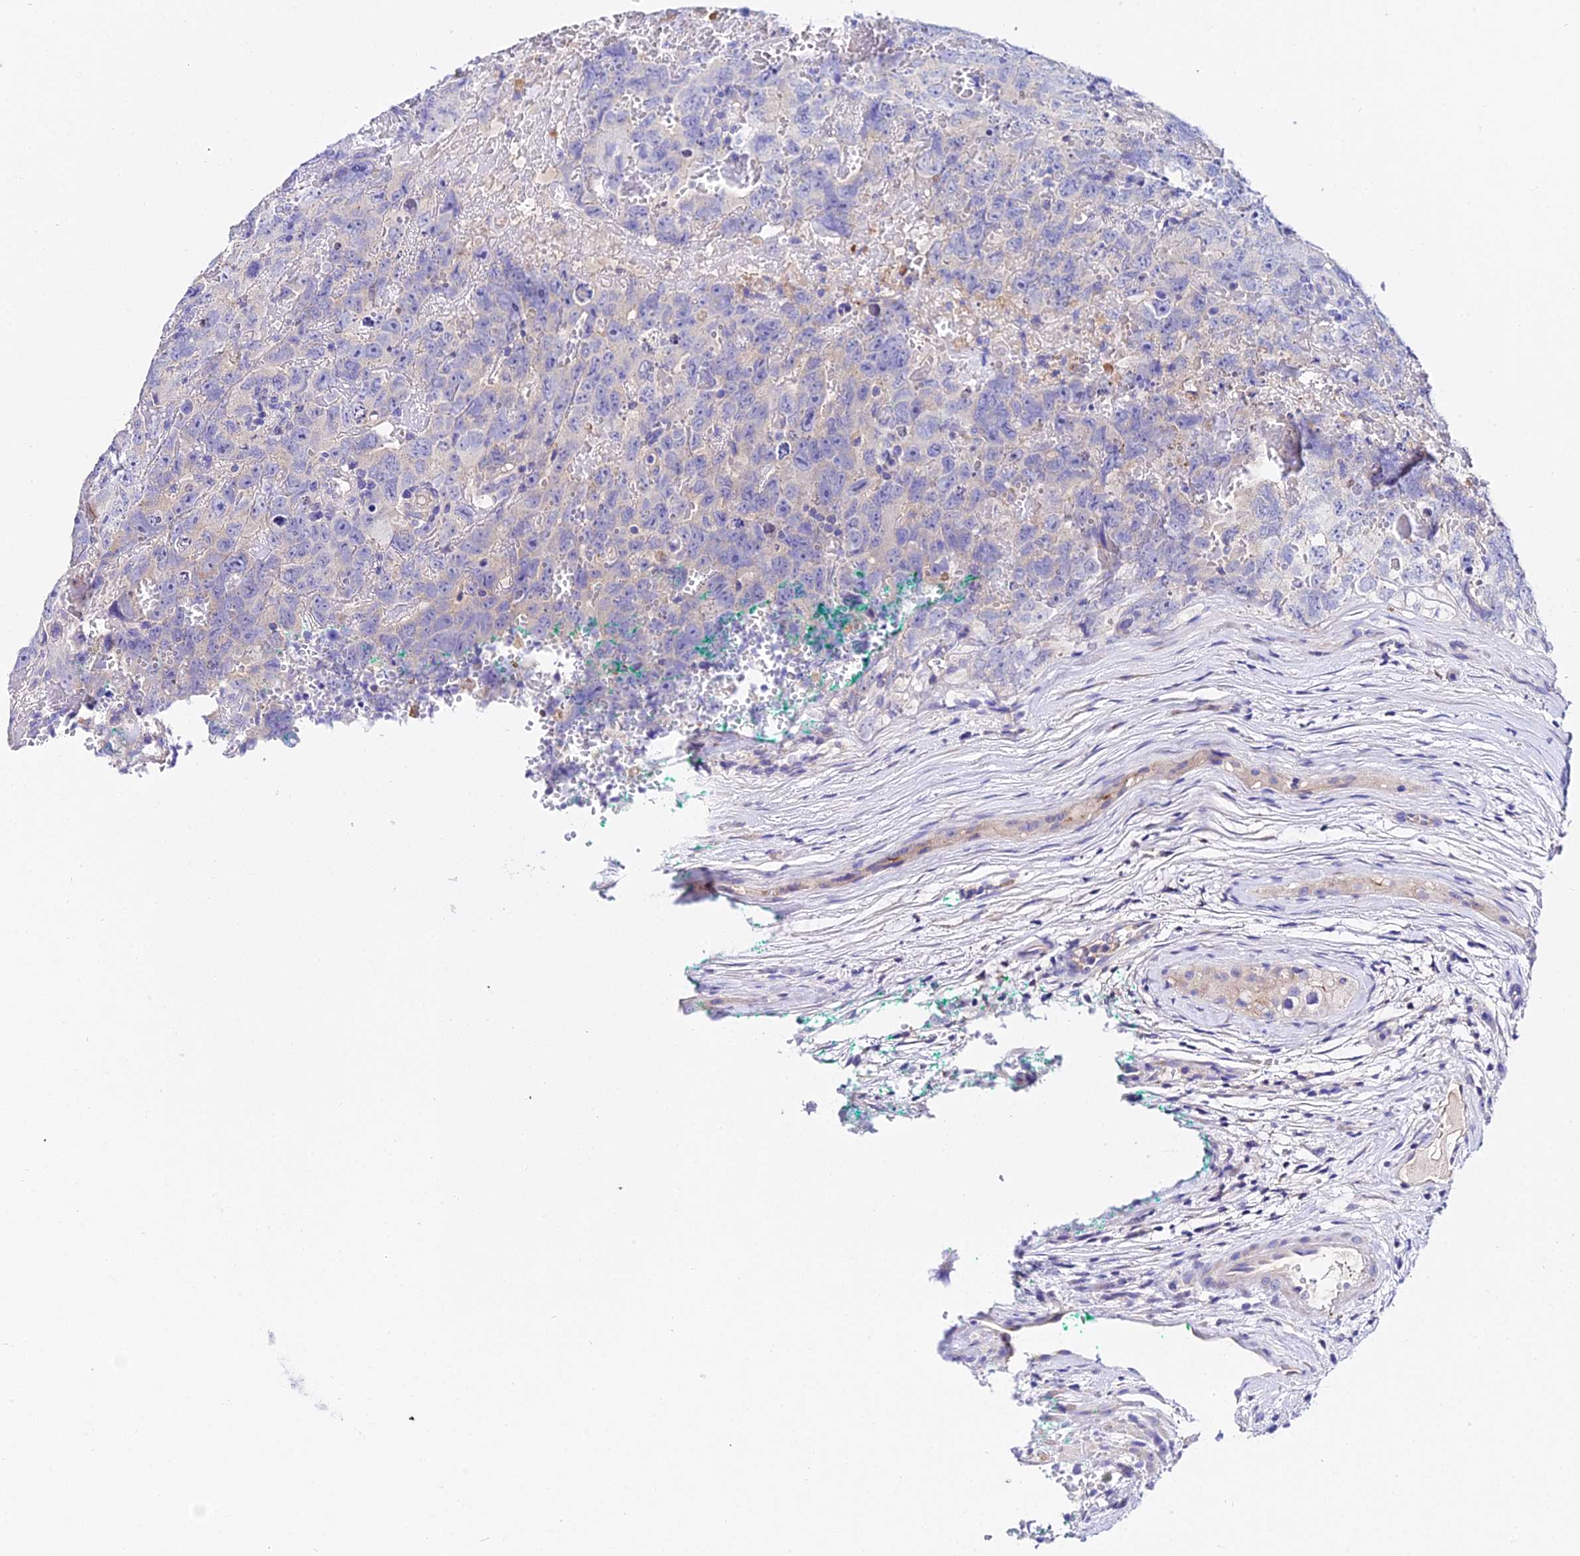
{"staining": {"intensity": "negative", "quantity": "none", "location": "none"}, "tissue": "testis cancer", "cell_type": "Tumor cells", "image_type": "cancer", "snomed": [{"axis": "morphology", "description": "Carcinoma, Embryonal, NOS"}, {"axis": "topography", "description": "Testis"}], "caption": "Immunohistochemical staining of testis cancer (embryonal carcinoma) demonstrates no significant staining in tumor cells.", "gene": "TMEM117", "patient": {"sex": "male", "age": 45}}